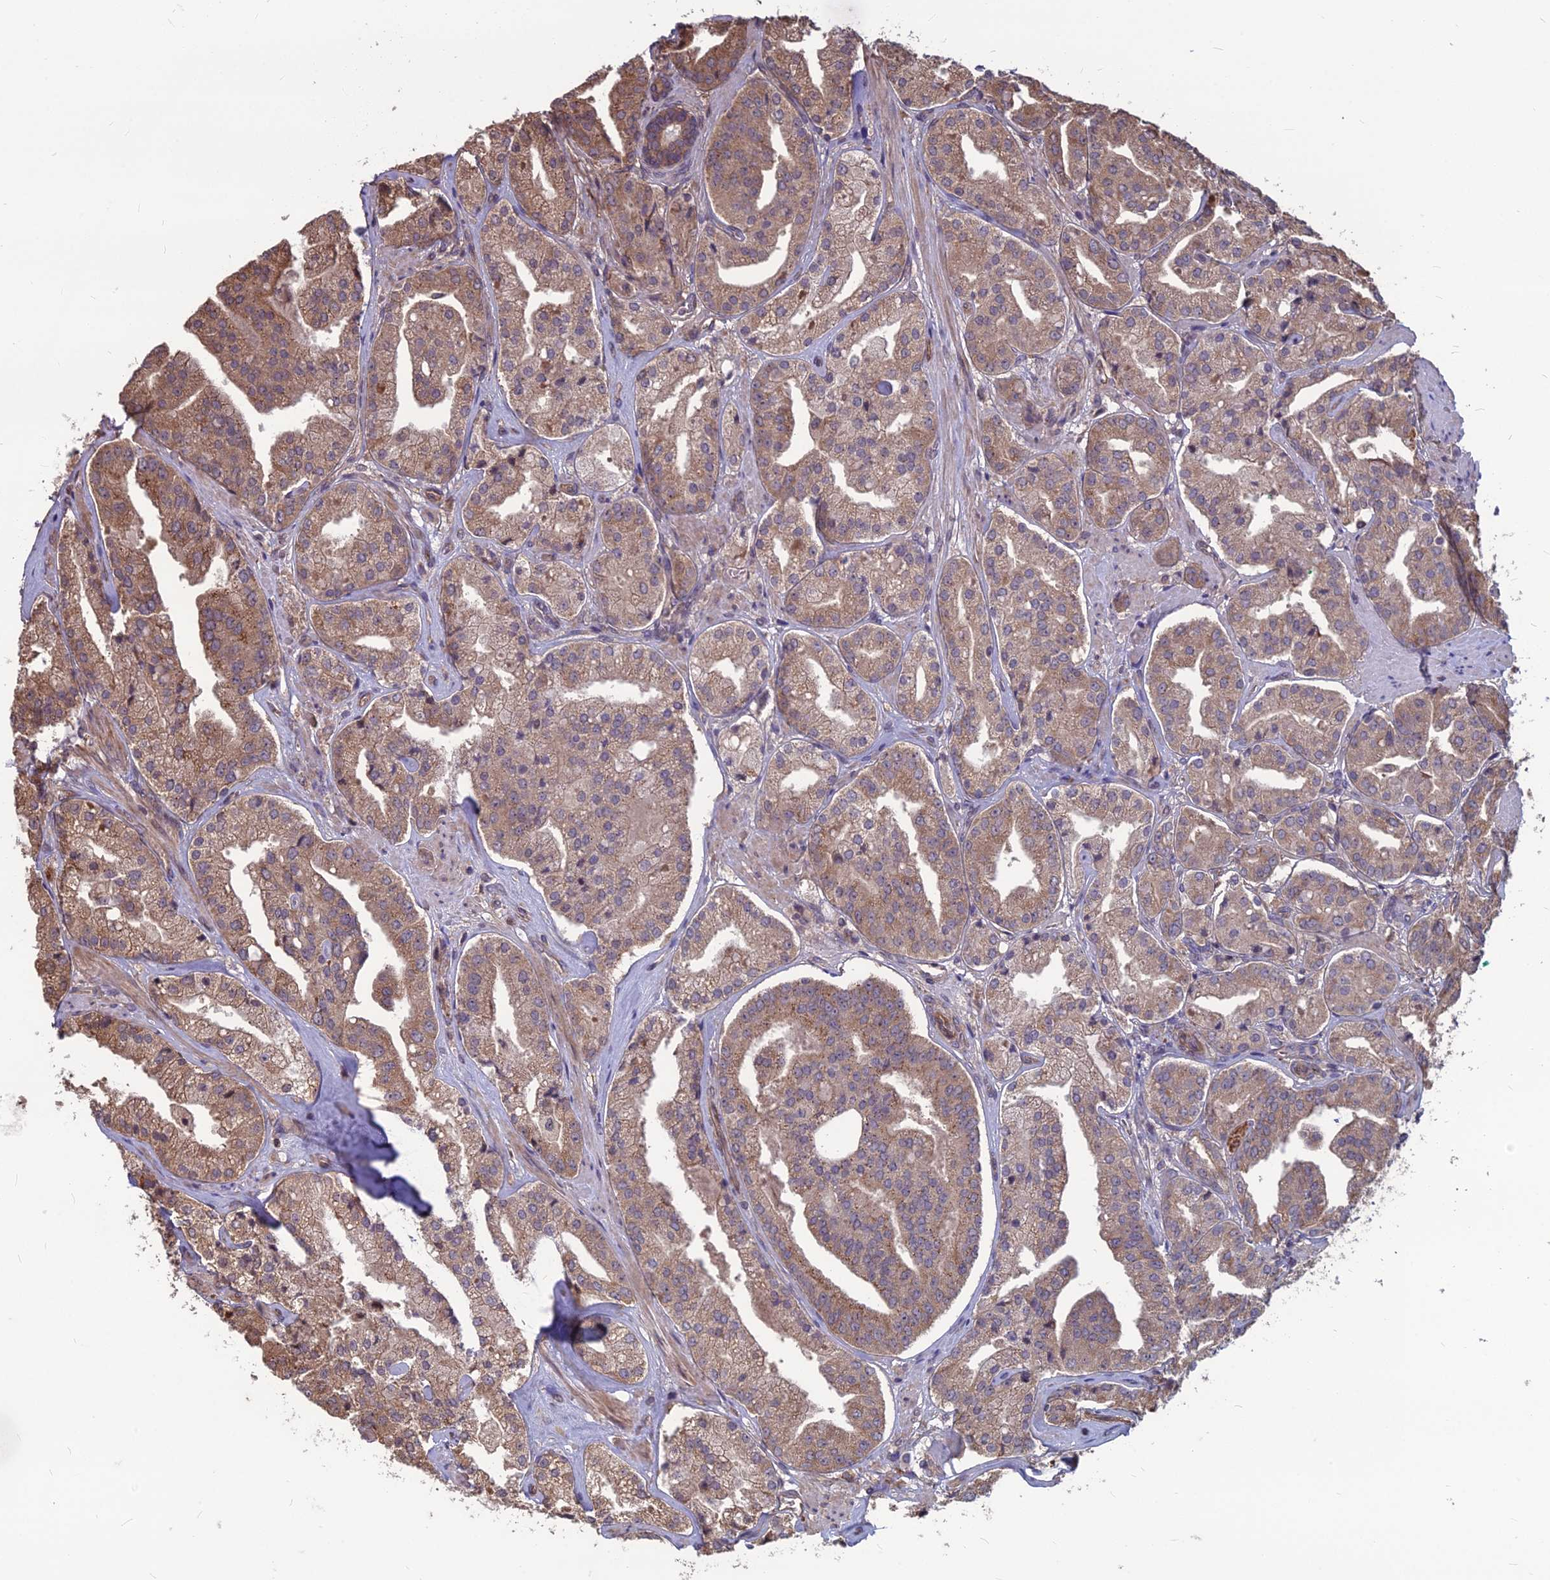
{"staining": {"intensity": "moderate", "quantity": ">75%", "location": "cytoplasmic/membranous"}, "tissue": "prostate cancer", "cell_type": "Tumor cells", "image_type": "cancer", "snomed": [{"axis": "morphology", "description": "Adenocarcinoma, High grade"}, {"axis": "topography", "description": "Prostate"}], "caption": "Immunohistochemical staining of prostate cancer (high-grade adenocarcinoma) demonstrates moderate cytoplasmic/membranous protein positivity in approximately >75% of tumor cells. The staining is performed using DAB brown chromogen to label protein expression. The nuclei are counter-stained blue using hematoxylin.", "gene": "LSM6", "patient": {"sex": "male", "age": 63}}